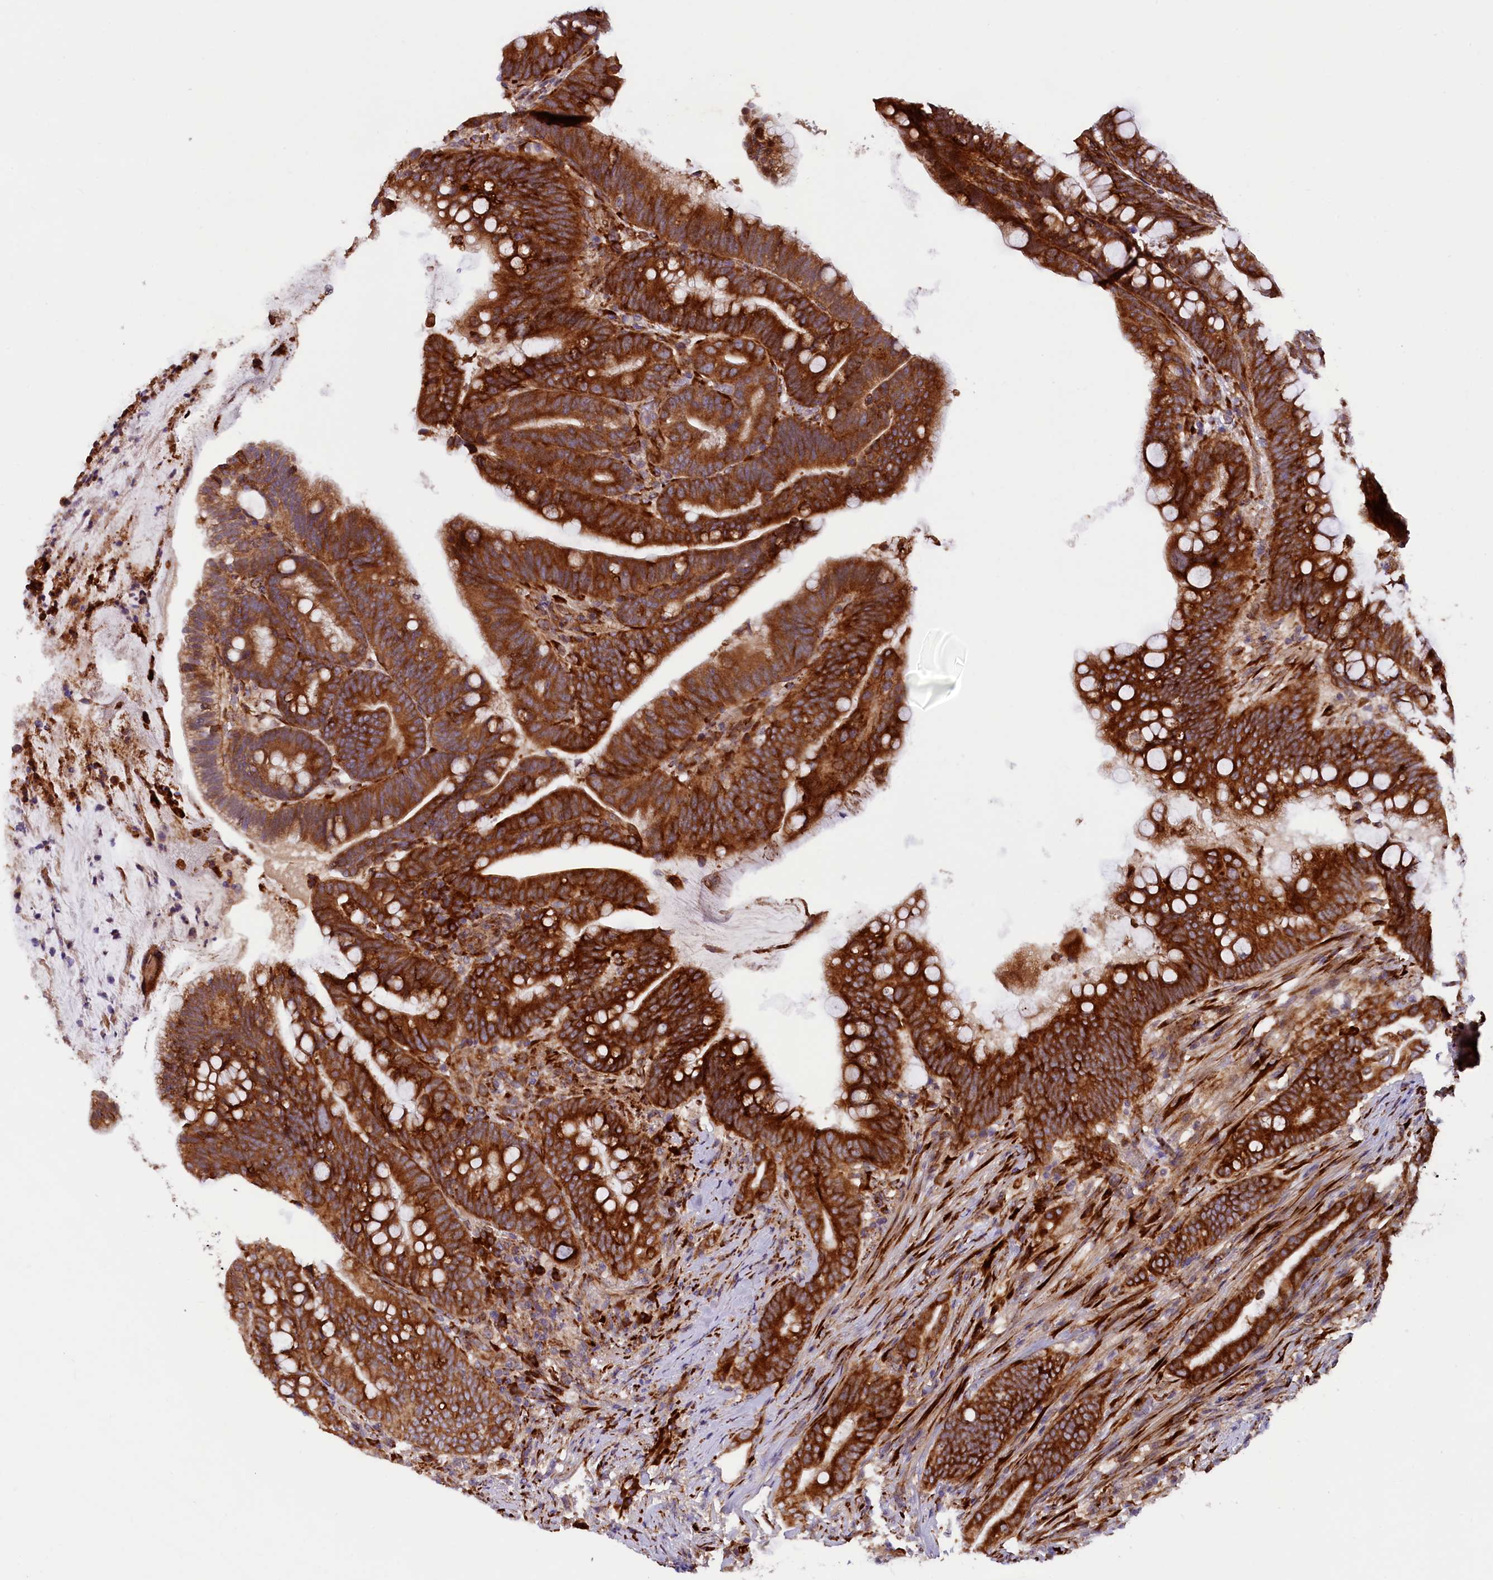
{"staining": {"intensity": "strong", "quantity": ">75%", "location": "cytoplasmic/membranous"}, "tissue": "colorectal cancer", "cell_type": "Tumor cells", "image_type": "cancer", "snomed": [{"axis": "morphology", "description": "Adenocarcinoma, NOS"}, {"axis": "topography", "description": "Colon"}], "caption": "Protein expression analysis of adenocarcinoma (colorectal) exhibits strong cytoplasmic/membranous expression in approximately >75% of tumor cells.", "gene": "SSC5D", "patient": {"sex": "female", "age": 66}}